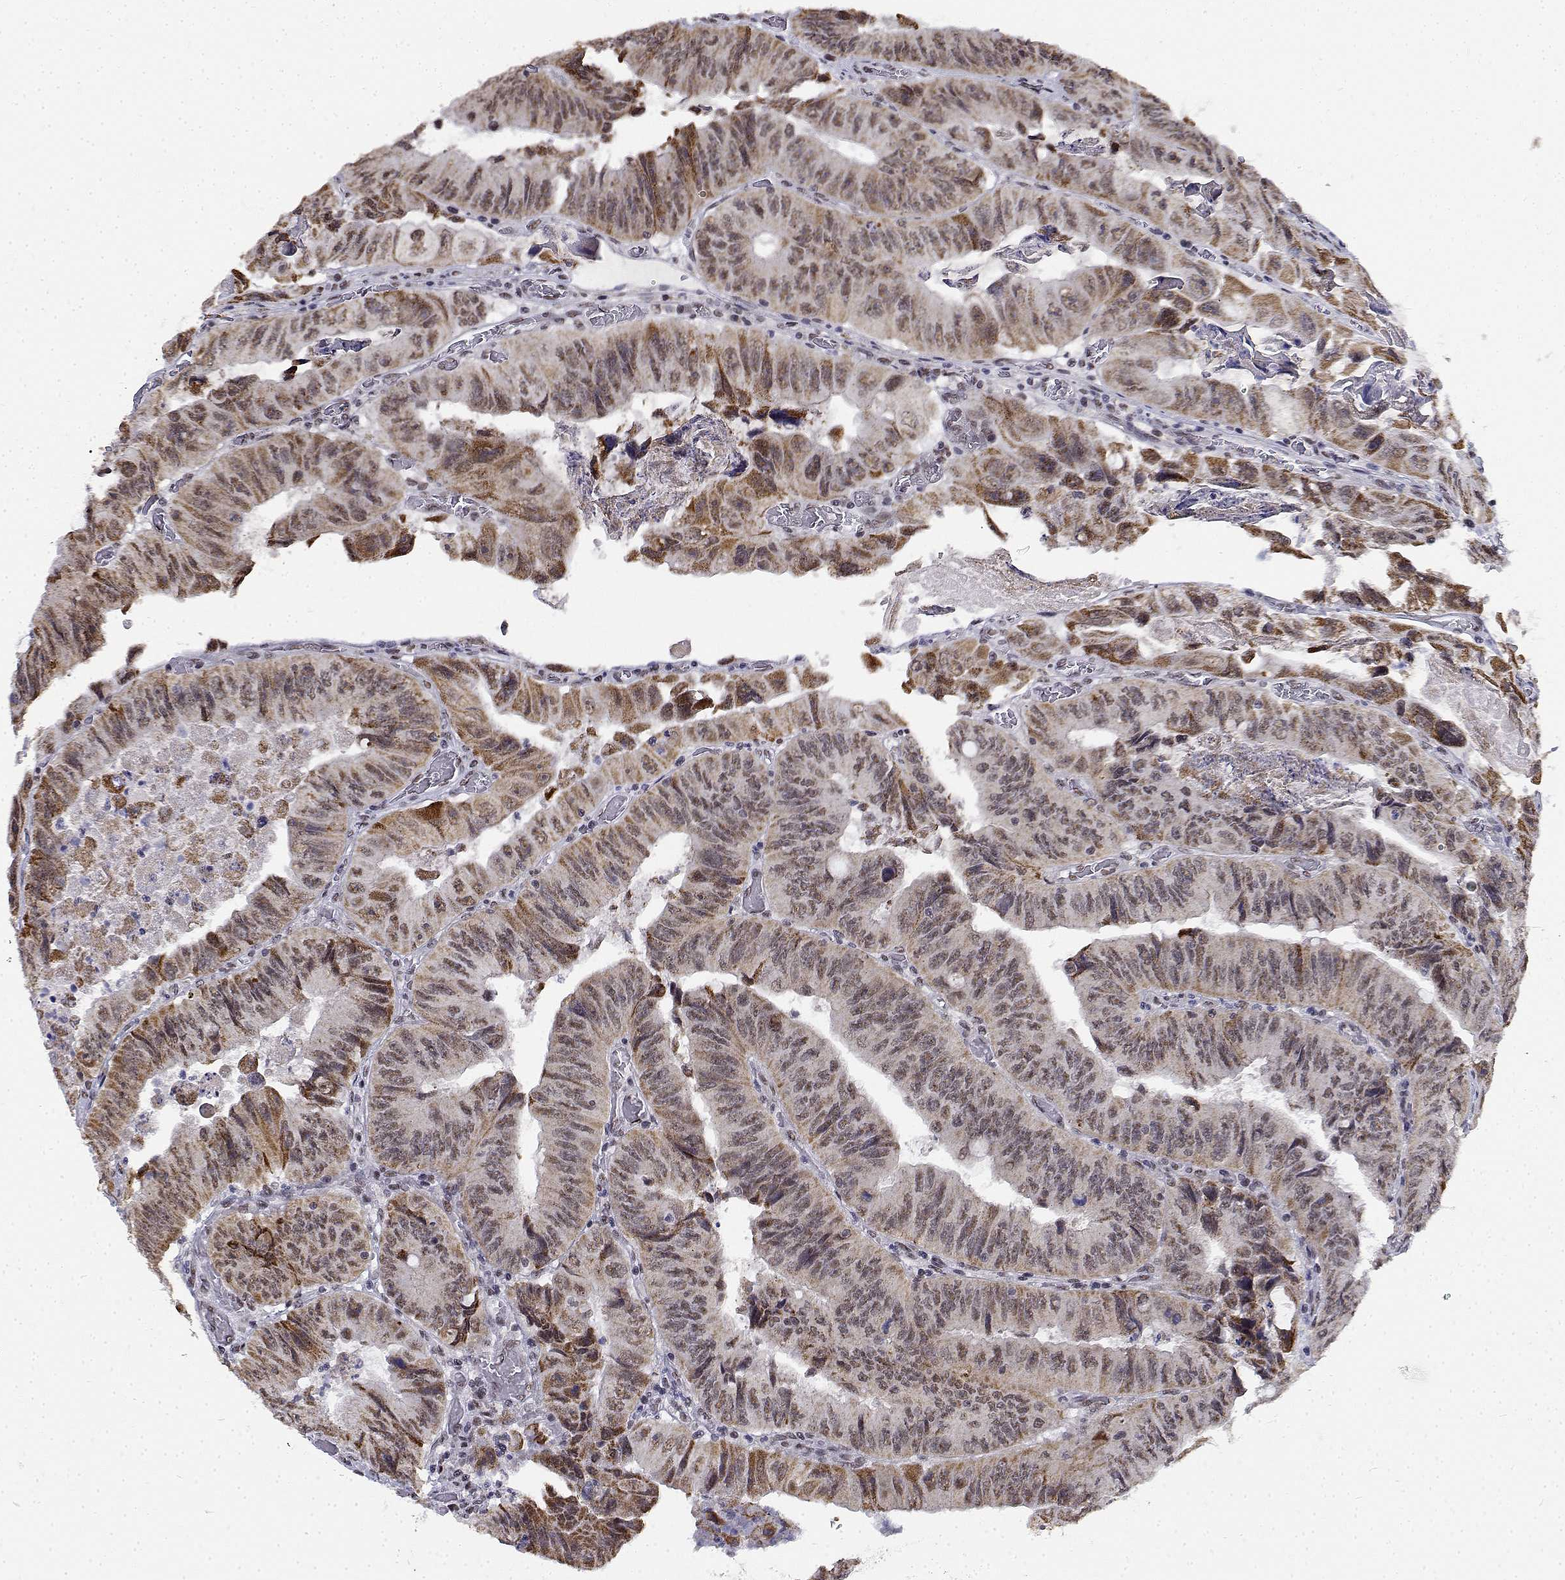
{"staining": {"intensity": "moderate", "quantity": ">75%", "location": "cytoplasmic/membranous,nuclear"}, "tissue": "colorectal cancer", "cell_type": "Tumor cells", "image_type": "cancer", "snomed": [{"axis": "morphology", "description": "Adenocarcinoma, NOS"}, {"axis": "topography", "description": "Colon"}], "caption": "Colorectal adenocarcinoma stained for a protein (brown) reveals moderate cytoplasmic/membranous and nuclear positive positivity in approximately >75% of tumor cells.", "gene": "BCAS2", "patient": {"sex": "female", "age": 84}}